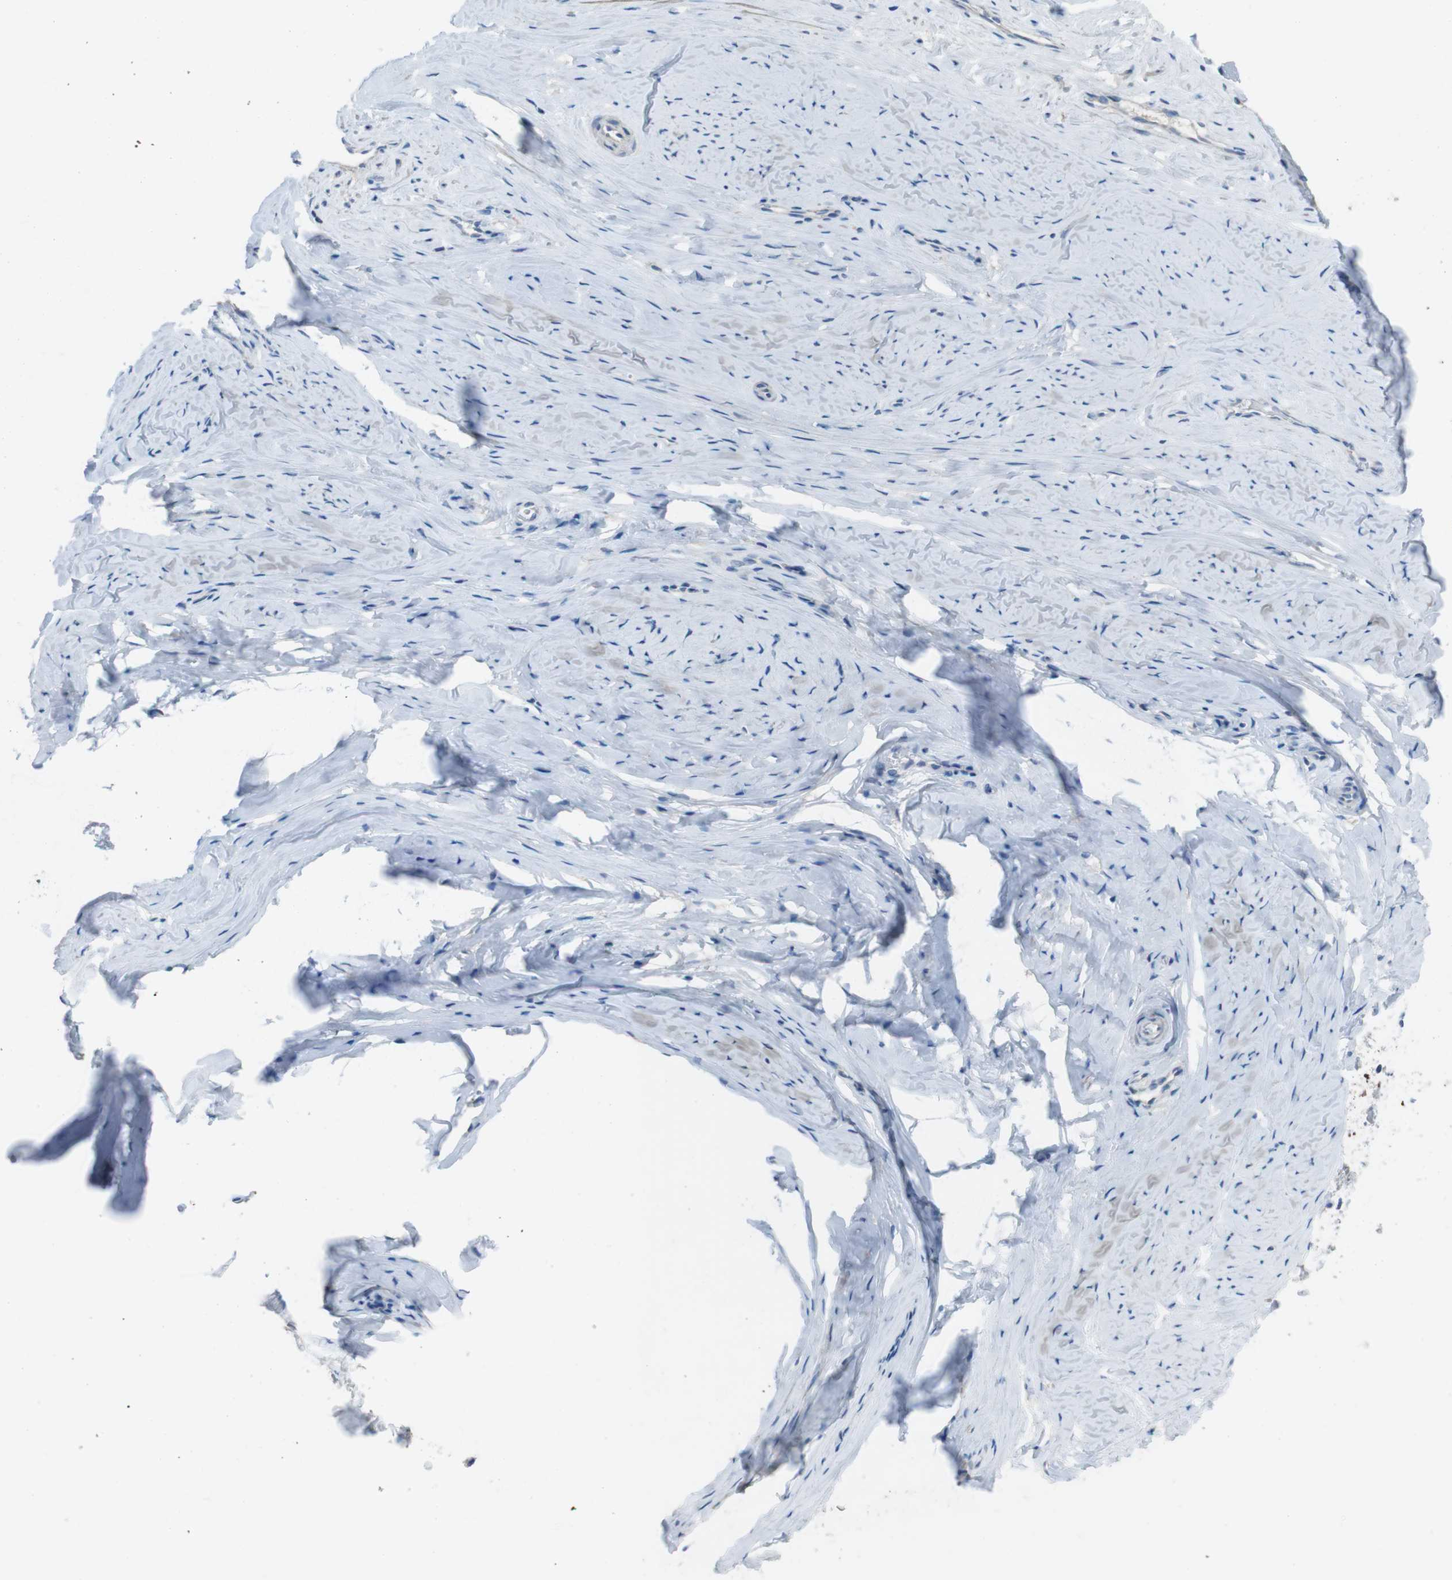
{"staining": {"intensity": "negative", "quantity": "none", "location": "none"}, "tissue": "cervix", "cell_type": "Glandular cells", "image_type": "normal", "snomed": [{"axis": "morphology", "description": "Normal tissue, NOS"}, {"axis": "topography", "description": "Cervix"}], "caption": "Immunohistochemical staining of normal human cervix displays no significant positivity in glandular cells.", "gene": "CYP2C19", "patient": {"sex": "female", "age": 39}}